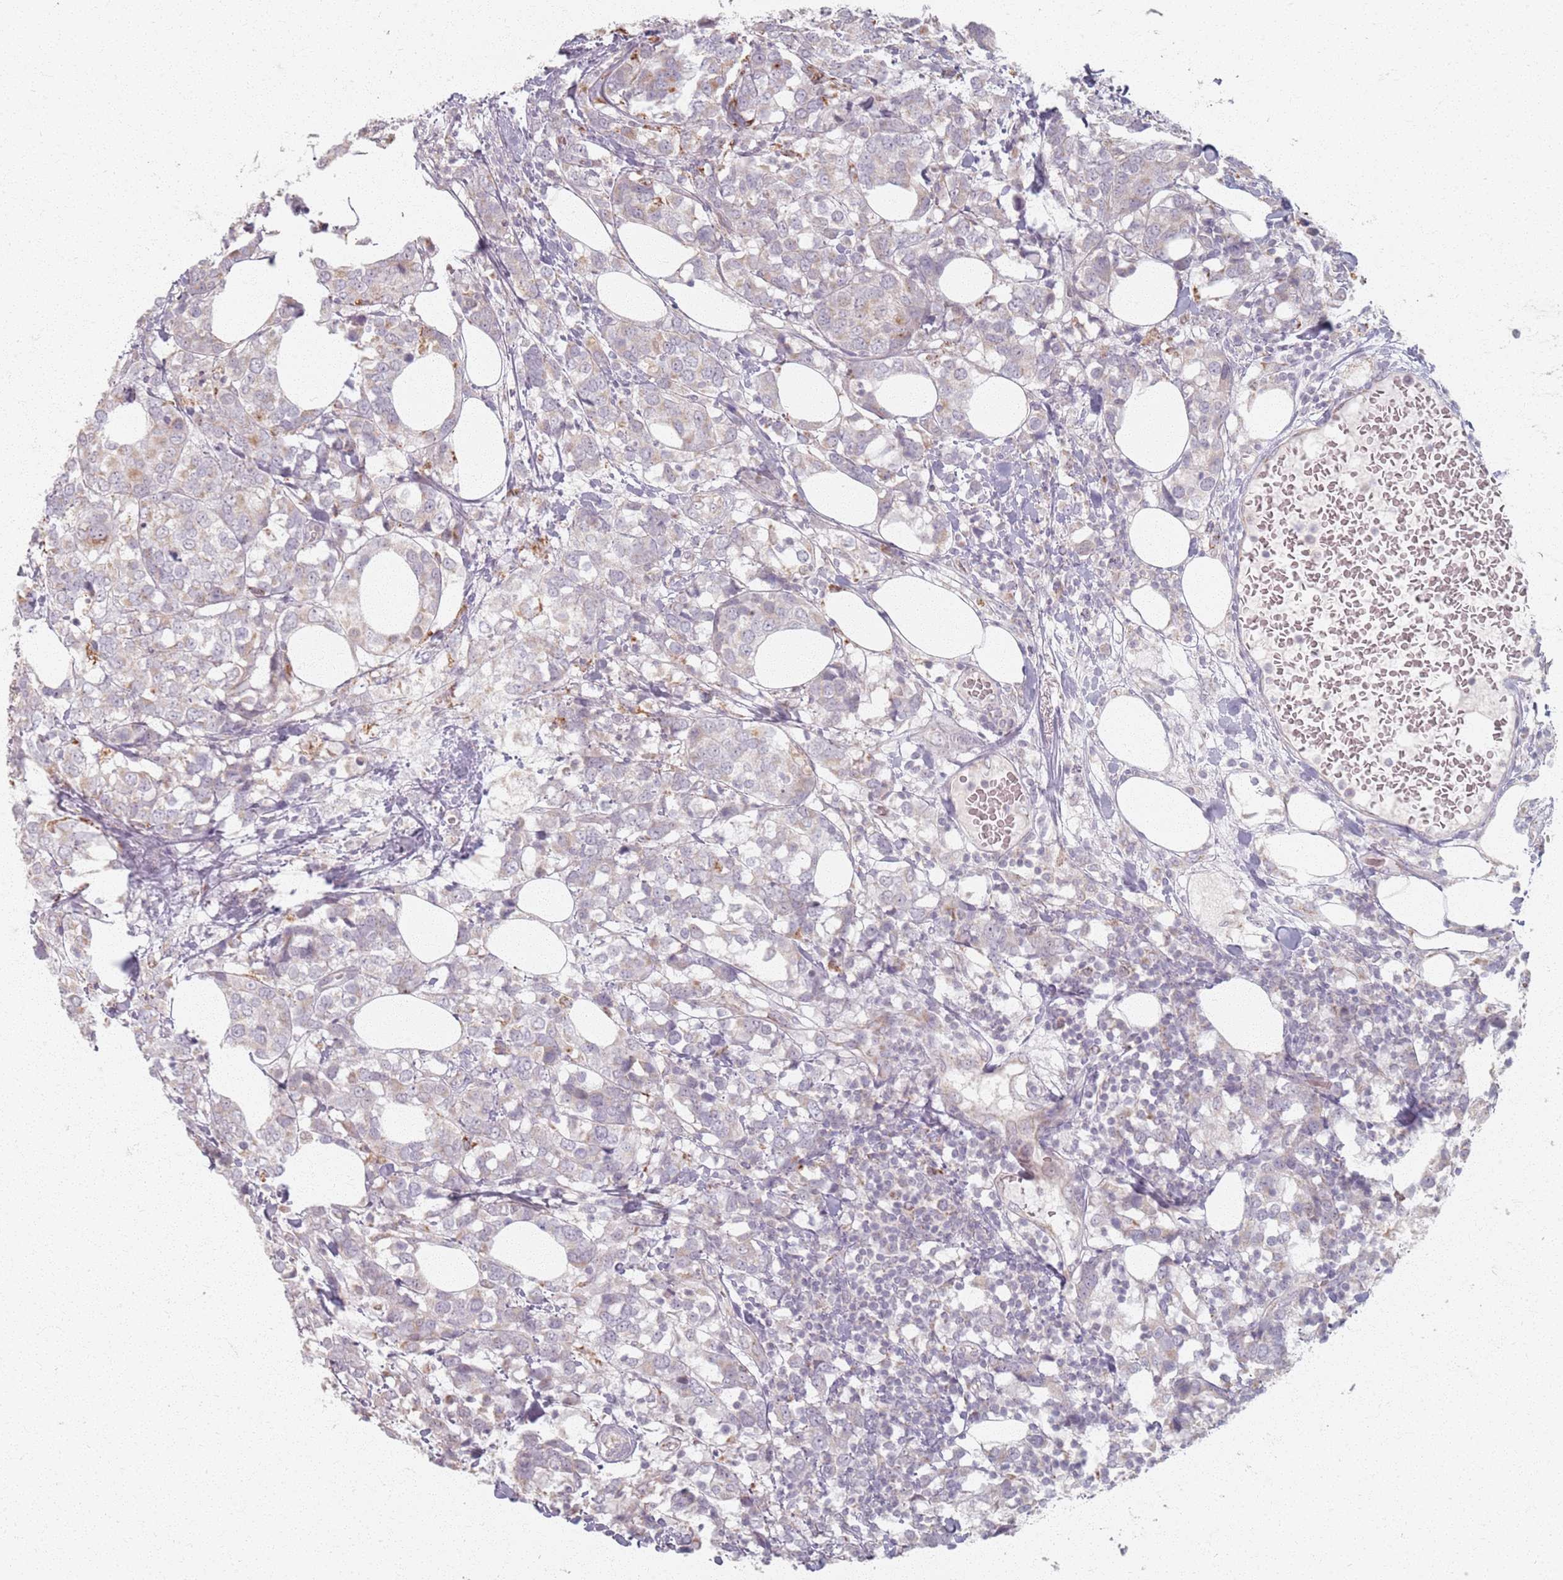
{"staining": {"intensity": "negative", "quantity": "none", "location": "none"}, "tissue": "breast cancer", "cell_type": "Tumor cells", "image_type": "cancer", "snomed": [{"axis": "morphology", "description": "Lobular carcinoma"}, {"axis": "topography", "description": "Breast"}], "caption": "Tumor cells show no significant protein positivity in breast cancer (lobular carcinoma).", "gene": "PKD2L2", "patient": {"sex": "female", "age": 59}}